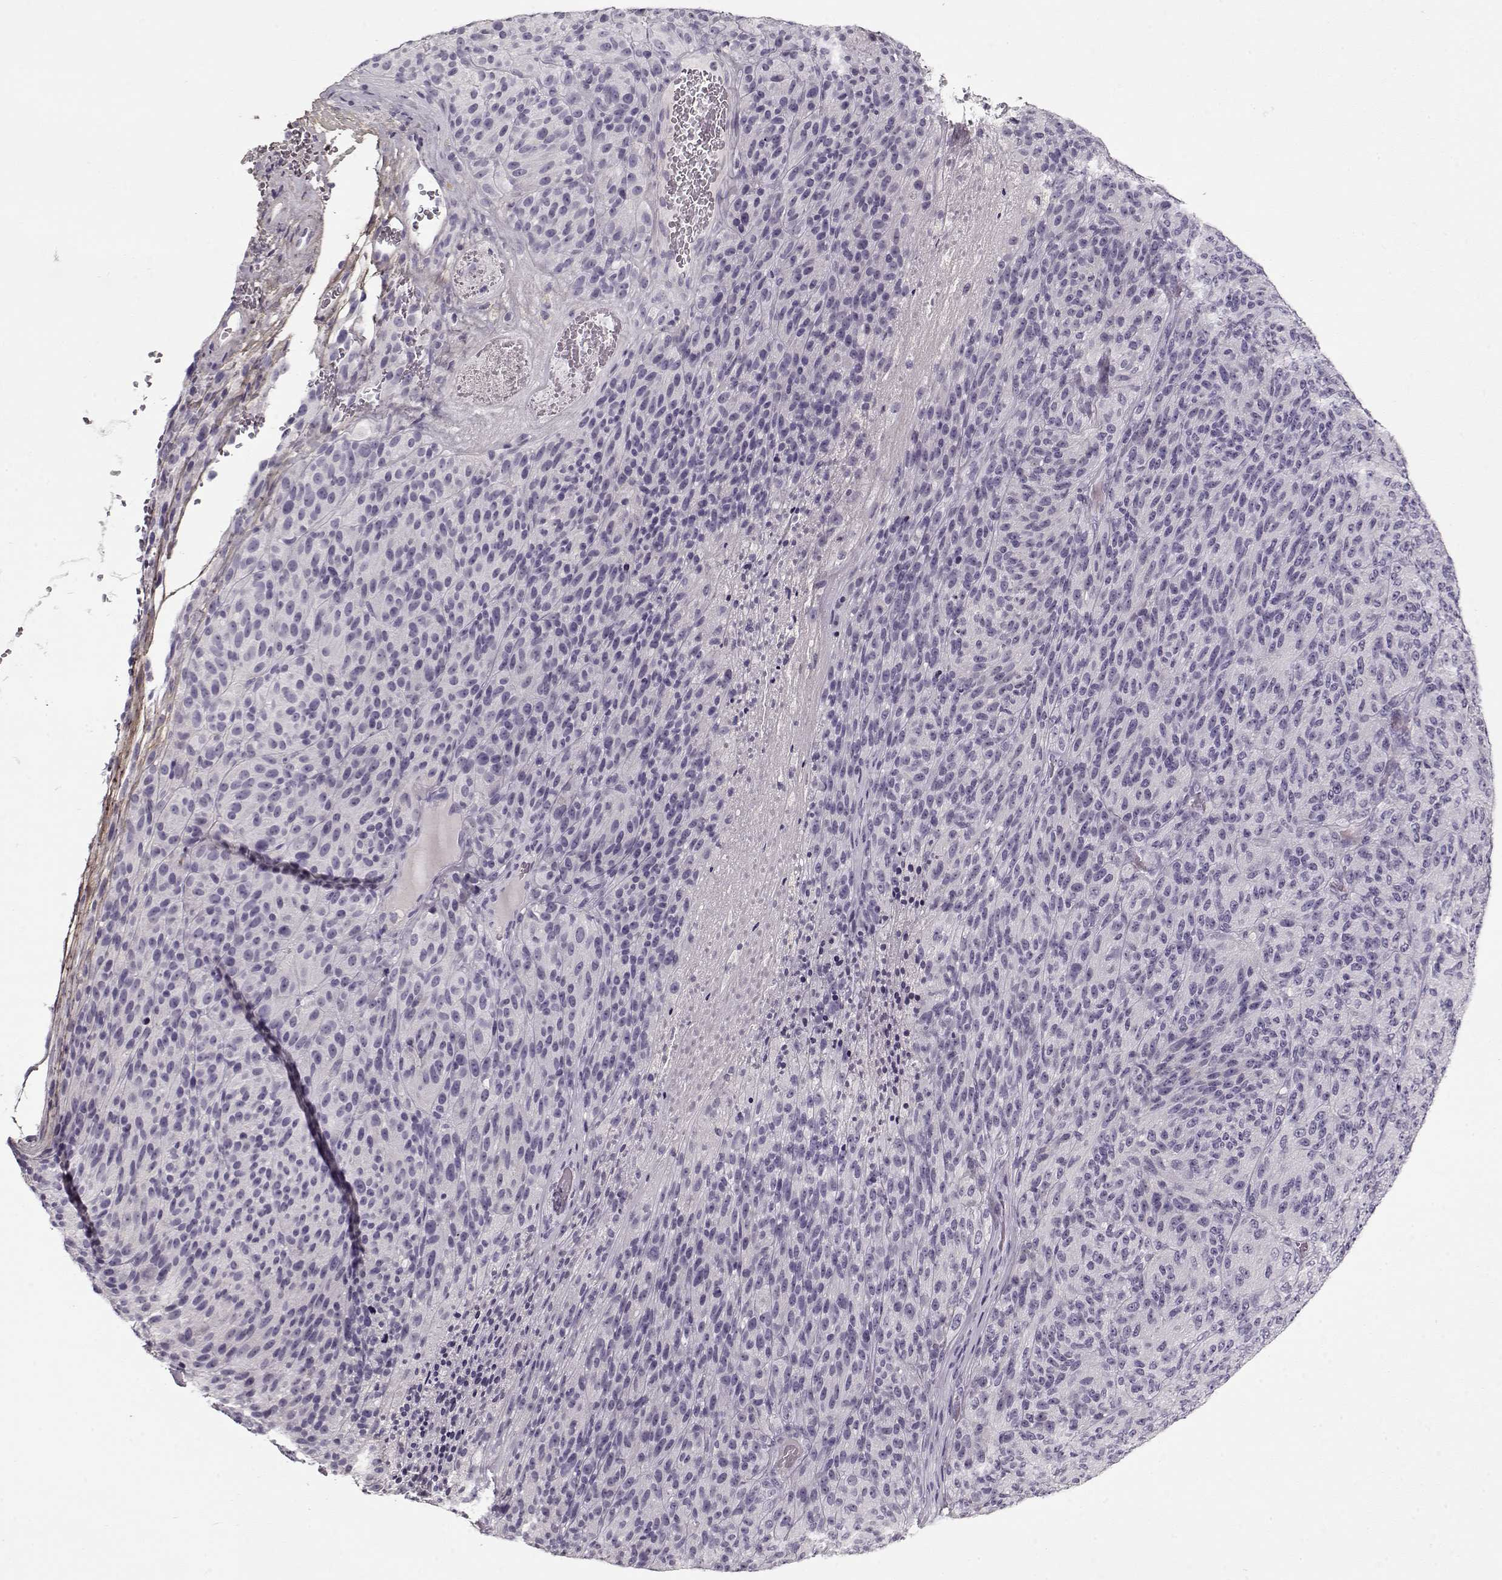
{"staining": {"intensity": "negative", "quantity": "none", "location": "none"}, "tissue": "melanoma", "cell_type": "Tumor cells", "image_type": "cancer", "snomed": [{"axis": "morphology", "description": "Malignant melanoma, Metastatic site"}, {"axis": "topography", "description": "Brain"}], "caption": "The photomicrograph demonstrates no significant staining in tumor cells of melanoma.", "gene": "LUM", "patient": {"sex": "female", "age": 56}}